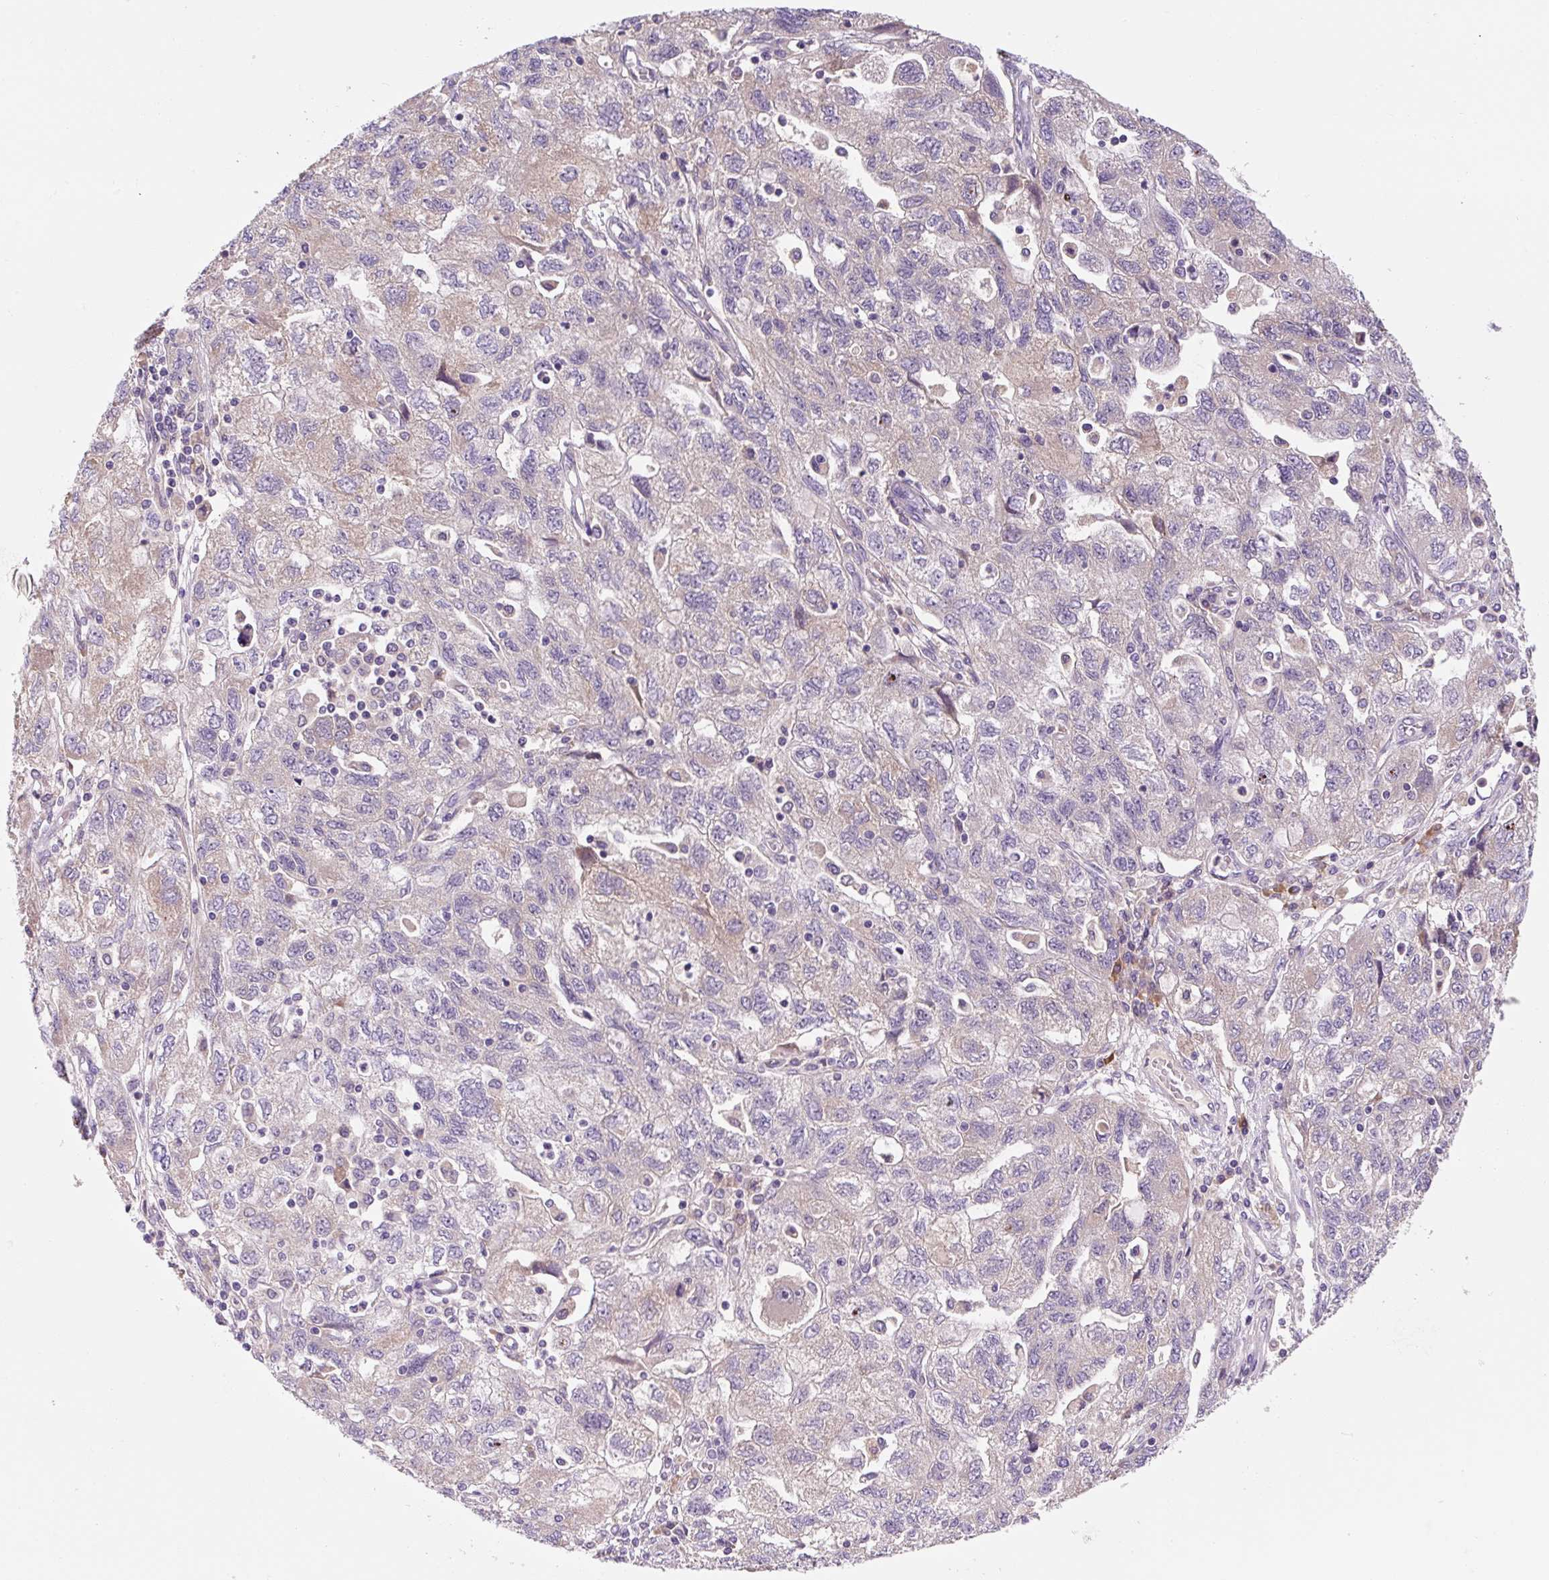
{"staining": {"intensity": "negative", "quantity": "none", "location": "none"}, "tissue": "ovarian cancer", "cell_type": "Tumor cells", "image_type": "cancer", "snomed": [{"axis": "morphology", "description": "Carcinoma, NOS"}, {"axis": "morphology", "description": "Cystadenocarcinoma, serous, NOS"}, {"axis": "topography", "description": "Ovary"}], "caption": "The image demonstrates no staining of tumor cells in ovarian serous cystadenocarcinoma.", "gene": "FZD5", "patient": {"sex": "female", "age": 69}}